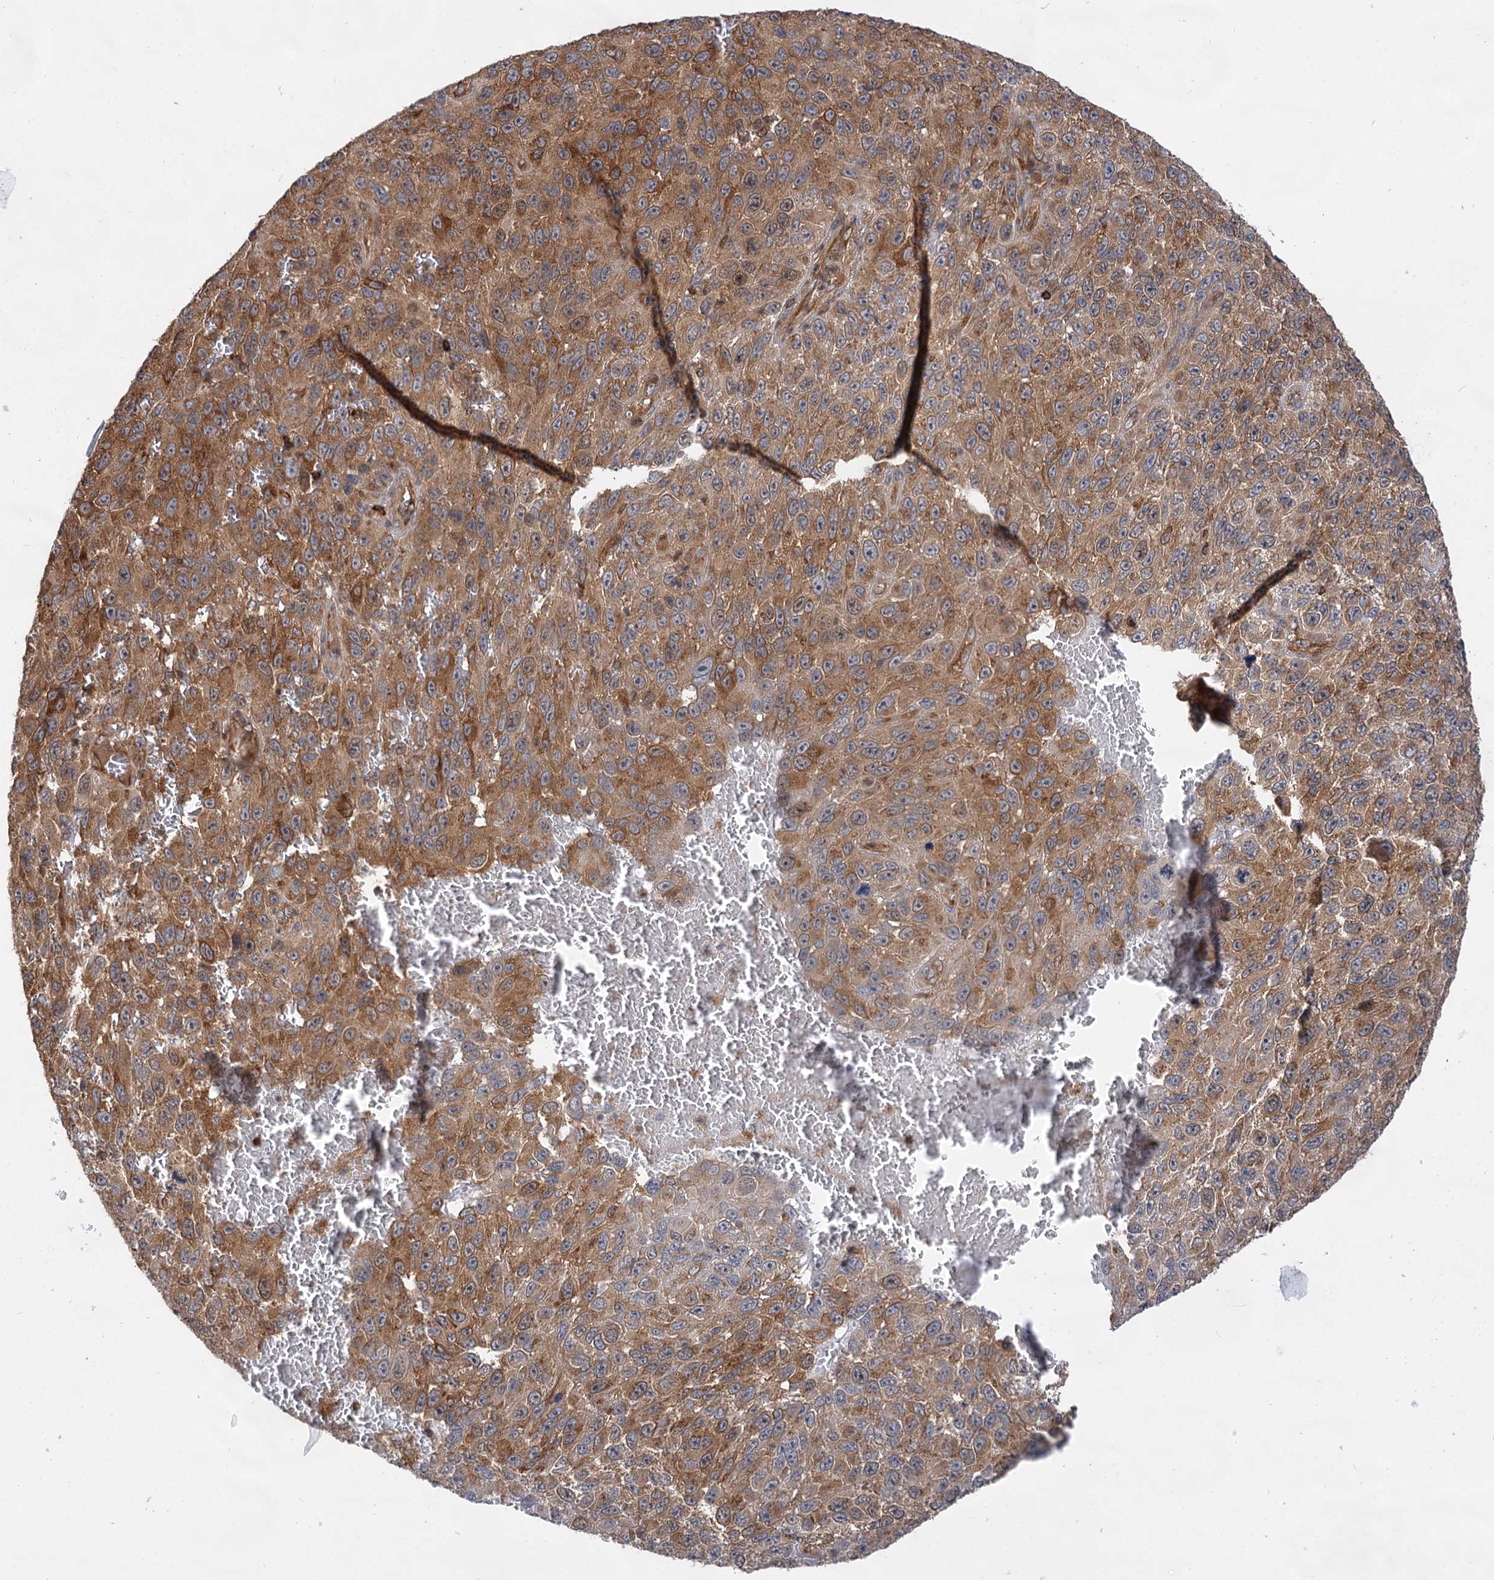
{"staining": {"intensity": "moderate", "quantity": ">75%", "location": "cytoplasmic/membranous"}, "tissue": "melanoma", "cell_type": "Tumor cells", "image_type": "cancer", "snomed": [{"axis": "morphology", "description": "Normal tissue, NOS"}, {"axis": "morphology", "description": "Malignant melanoma, NOS"}, {"axis": "topography", "description": "Skin"}], "caption": "IHC of melanoma shows medium levels of moderate cytoplasmic/membranous positivity in about >75% of tumor cells.", "gene": "PACS1", "patient": {"sex": "female", "age": 96}}